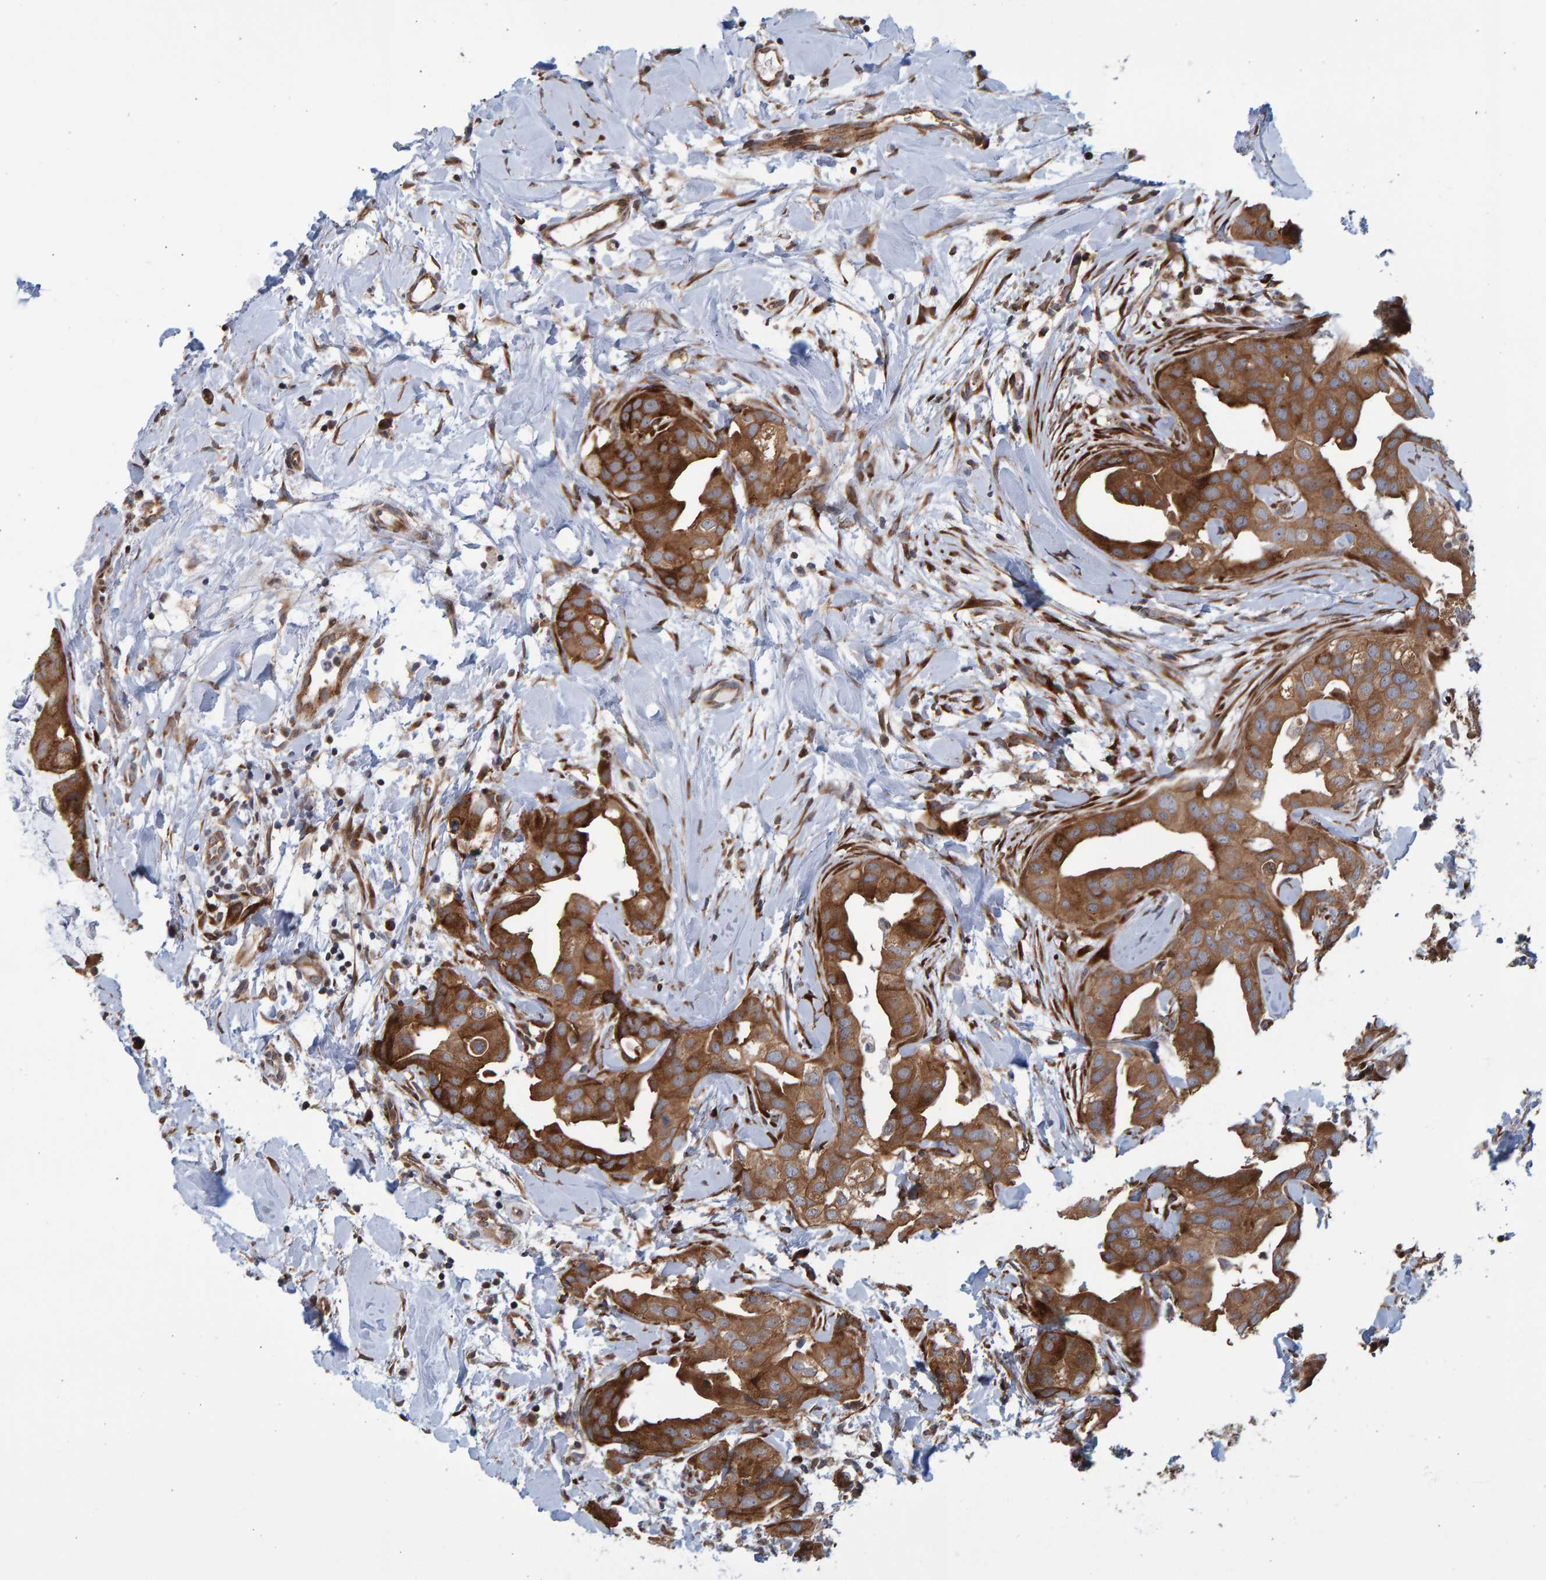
{"staining": {"intensity": "moderate", "quantity": ">75%", "location": "cytoplasmic/membranous"}, "tissue": "breast cancer", "cell_type": "Tumor cells", "image_type": "cancer", "snomed": [{"axis": "morphology", "description": "Duct carcinoma"}, {"axis": "topography", "description": "Breast"}], "caption": "Intraductal carcinoma (breast) tissue displays moderate cytoplasmic/membranous positivity in about >75% of tumor cells", "gene": "LRBA", "patient": {"sex": "female", "age": 40}}